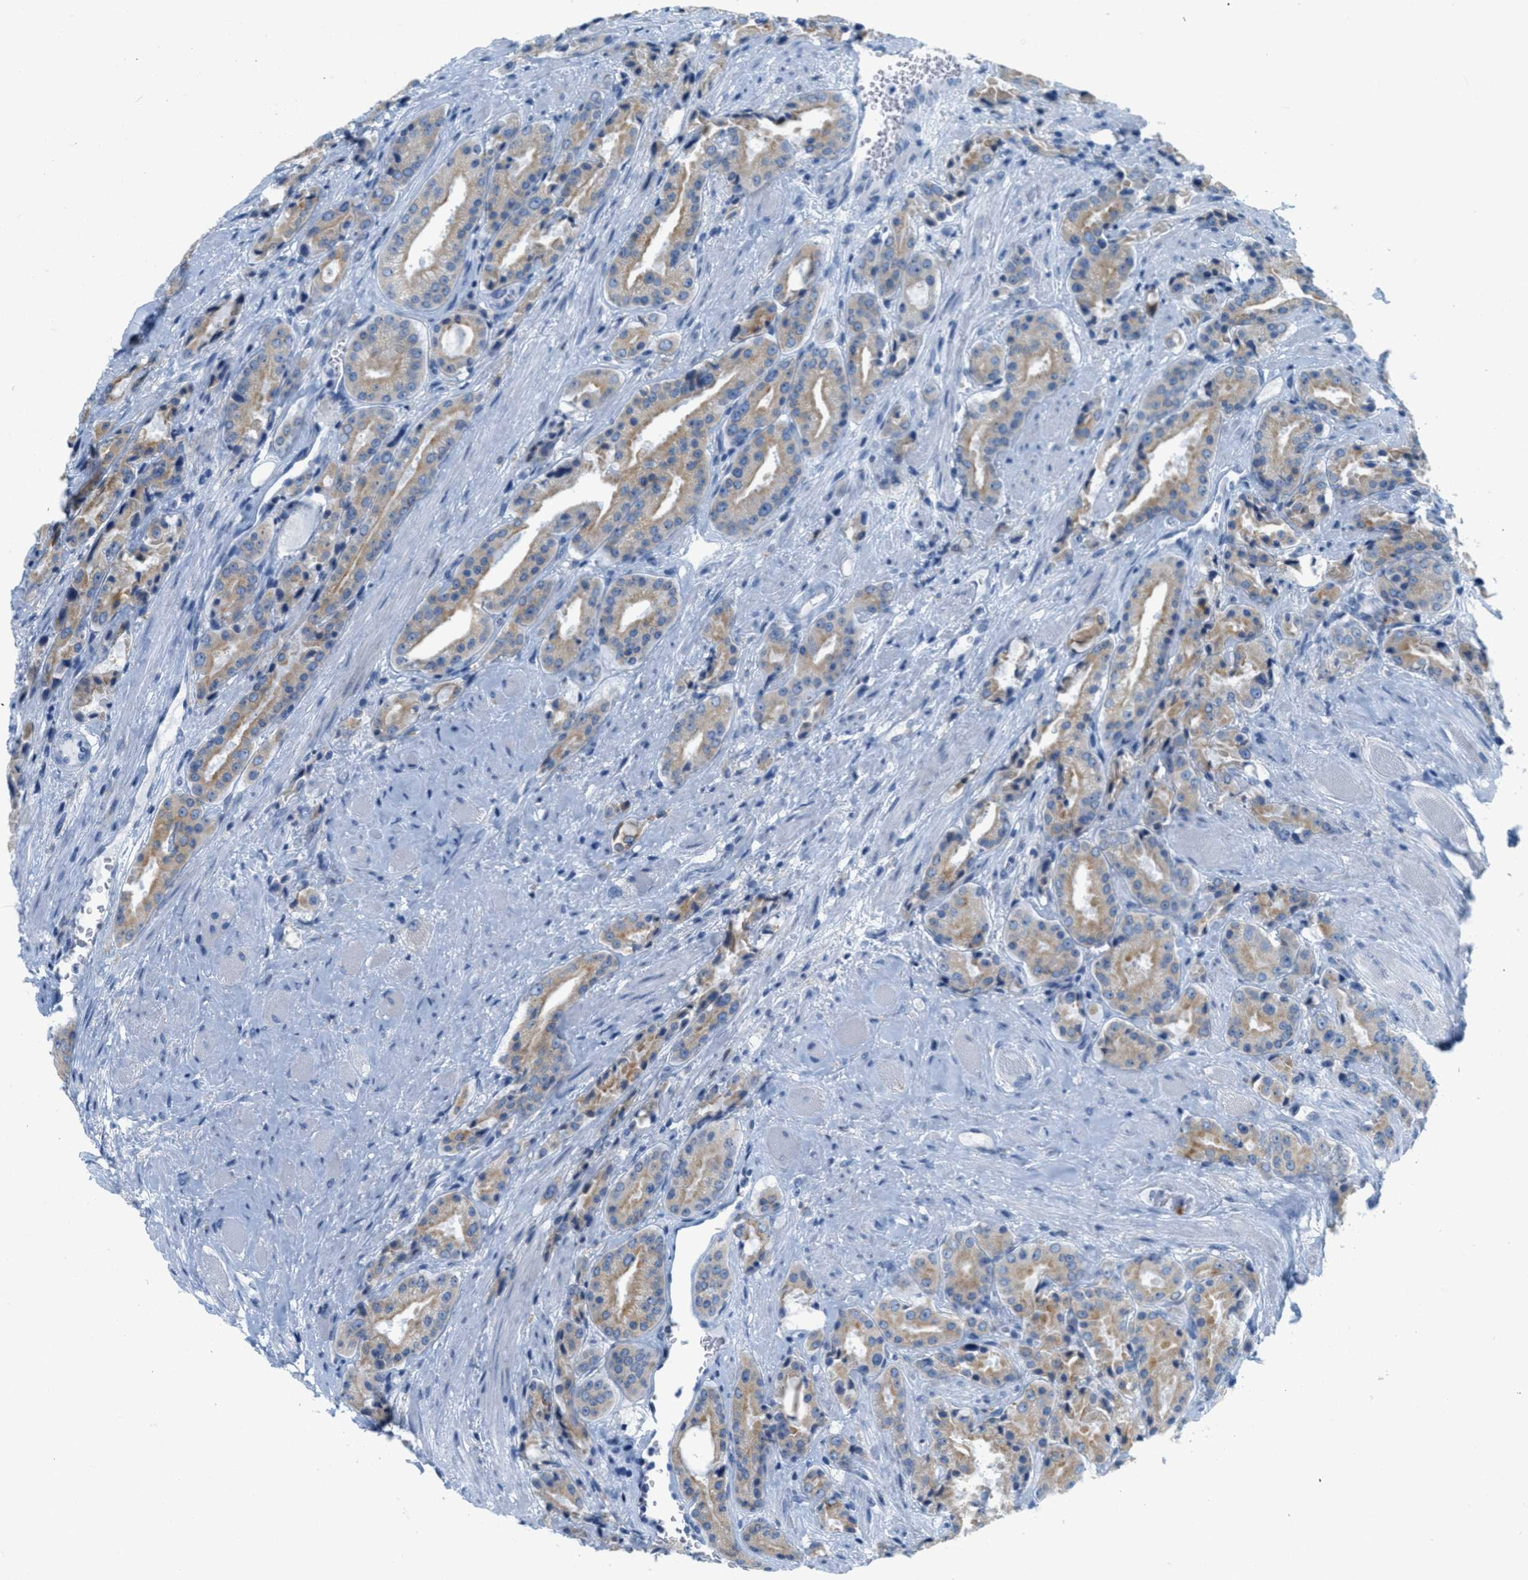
{"staining": {"intensity": "weak", "quantity": ">75%", "location": "cytoplasmic/membranous"}, "tissue": "prostate cancer", "cell_type": "Tumor cells", "image_type": "cancer", "snomed": [{"axis": "morphology", "description": "Adenocarcinoma, High grade"}, {"axis": "topography", "description": "Prostate"}], "caption": "A high-resolution image shows immunohistochemistry staining of prostate cancer, which reveals weak cytoplasmic/membranous expression in approximately >75% of tumor cells.", "gene": "TEX264", "patient": {"sex": "male", "age": 71}}